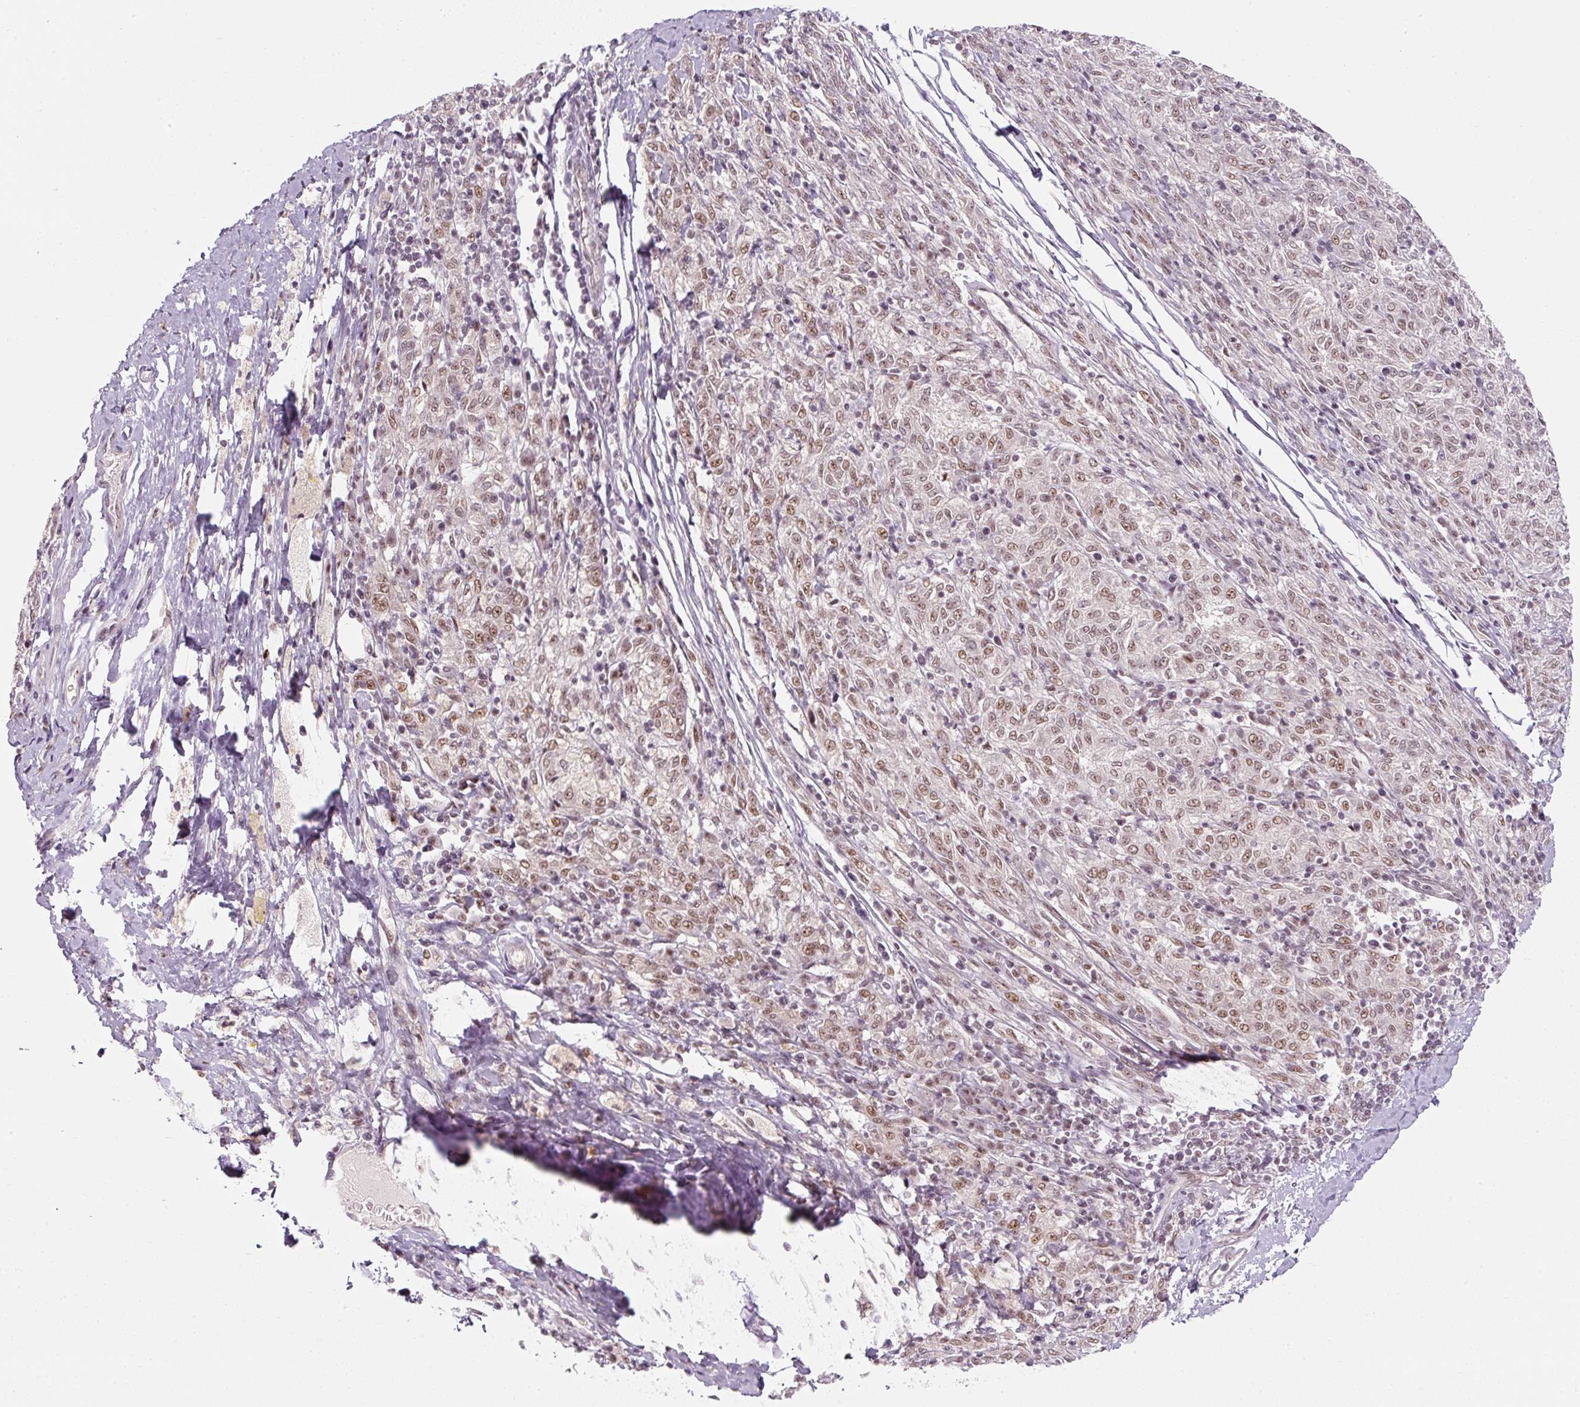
{"staining": {"intensity": "moderate", "quantity": "25%-75%", "location": "nuclear"}, "tissue": "melanoma", "cell_type": "Tumor cells", "image_type": "cancer", "snomed": [{"axis": "morphology", "description": "Malignant melanoma, NOS"}, {"axis": "topography", "description": "Skin"}], "caption": "A micrograph of melanoma stained for a protein demonstrates moderate nuclear brown staining in tumor cells. The staining was performed using DAB (3,3'-diaminobenzidine), with brown indicating positive protein expression. Nuclei are stained blue with hematoxylin.", "gene": "U2AF2", "patient": {"sex": "female", "age": 72}}